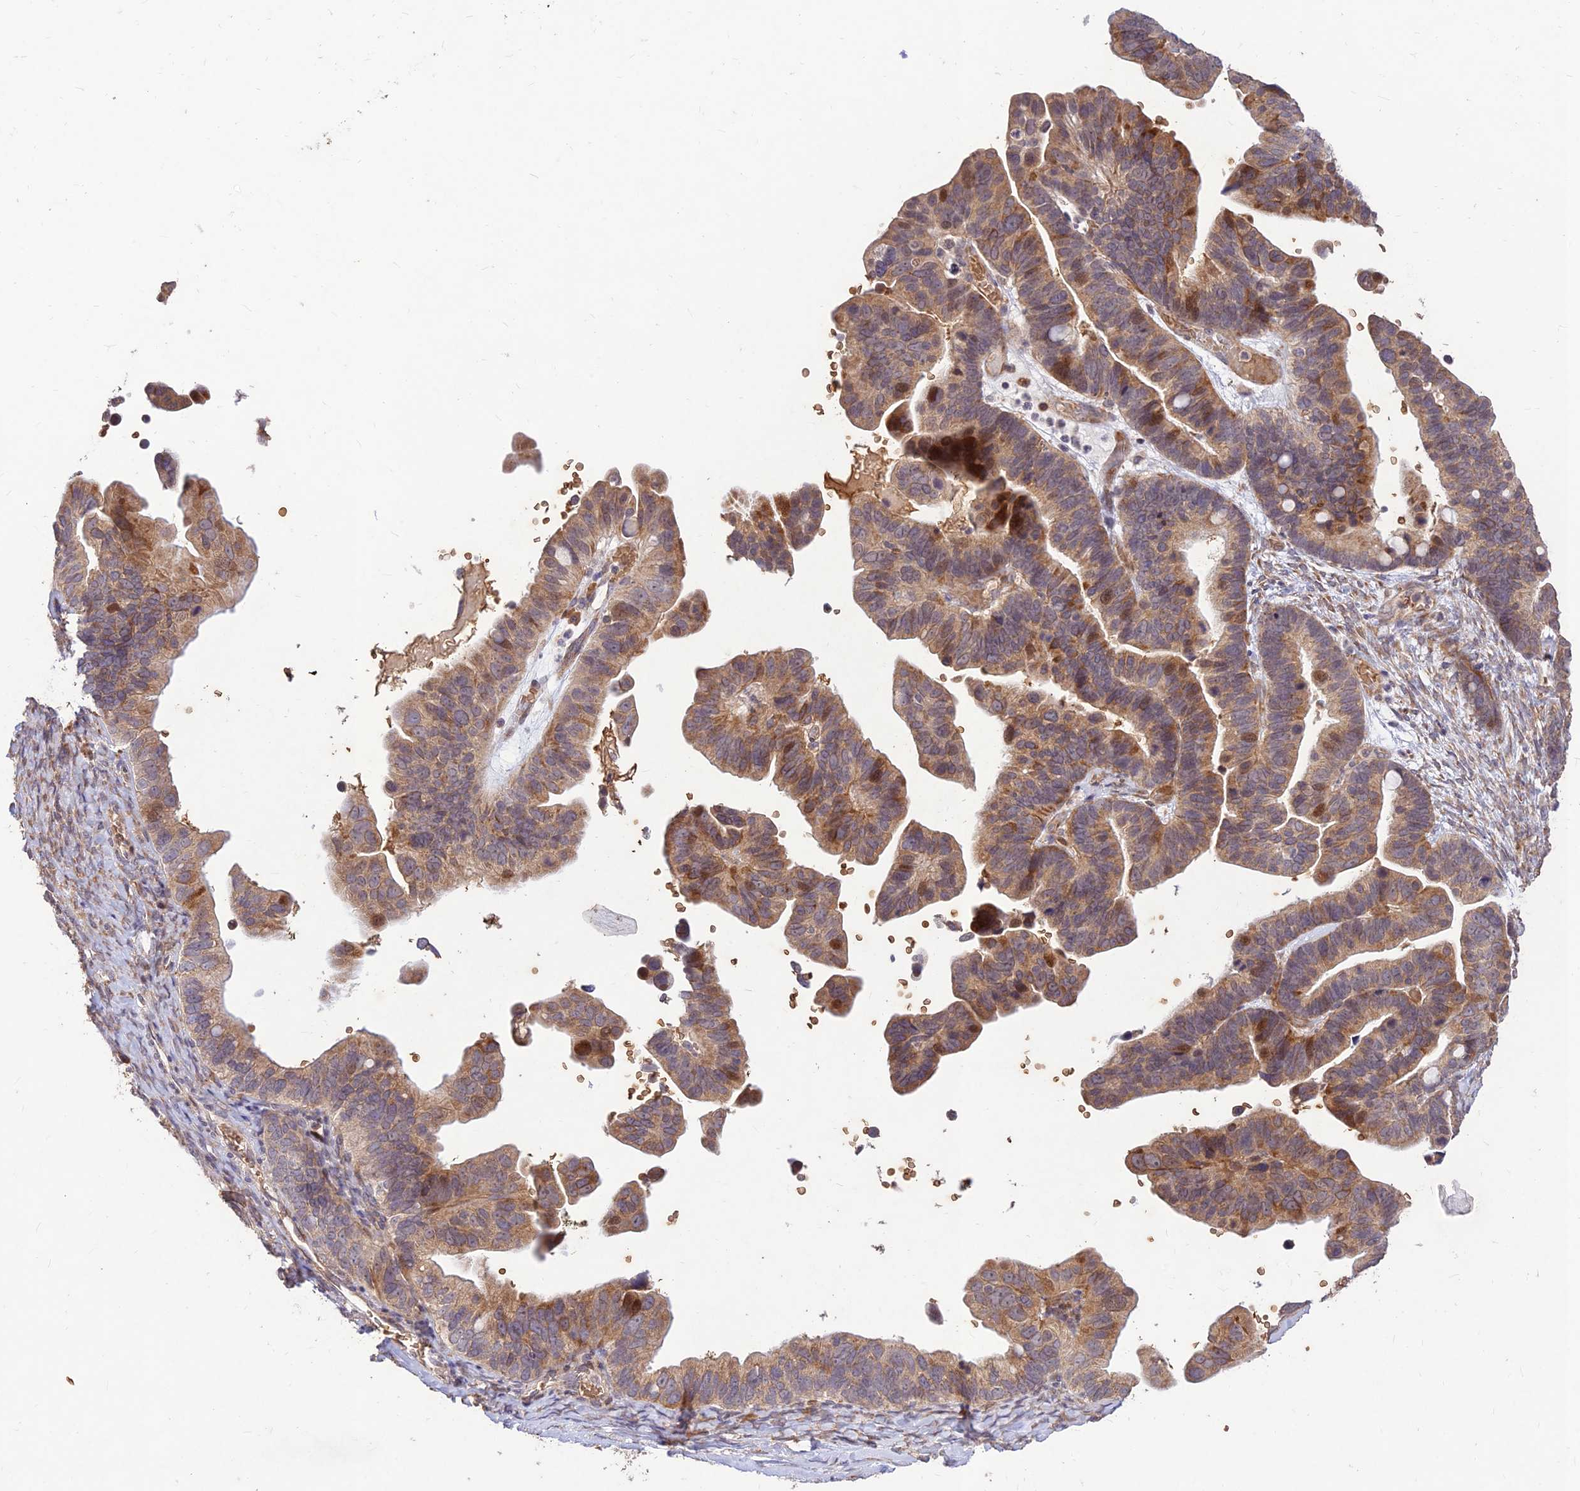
{"staining": {"intensity": "moderate", "quantity": ">75%", "location": "cytoplasmic/membranous"}, "tissue": "ovarian cancer", "cell_type": "Tumor cells", "image_type": "cancer", "snomed": [{"axis": "morphology", "description": "Cystadenocarcinoma, serous, NOS"}, {"axis": "topography", "description": "Ovary"}], "caption": "Immunohistochemical staining of human ovarian serous cystadenocarcinoma demonstrates medium levels of moderate cytoplasmic/membranous staining in approximately >75% of tumor cells.", "gene": "PPP1R11", "patient": {"sex": "female", "age": 56}}